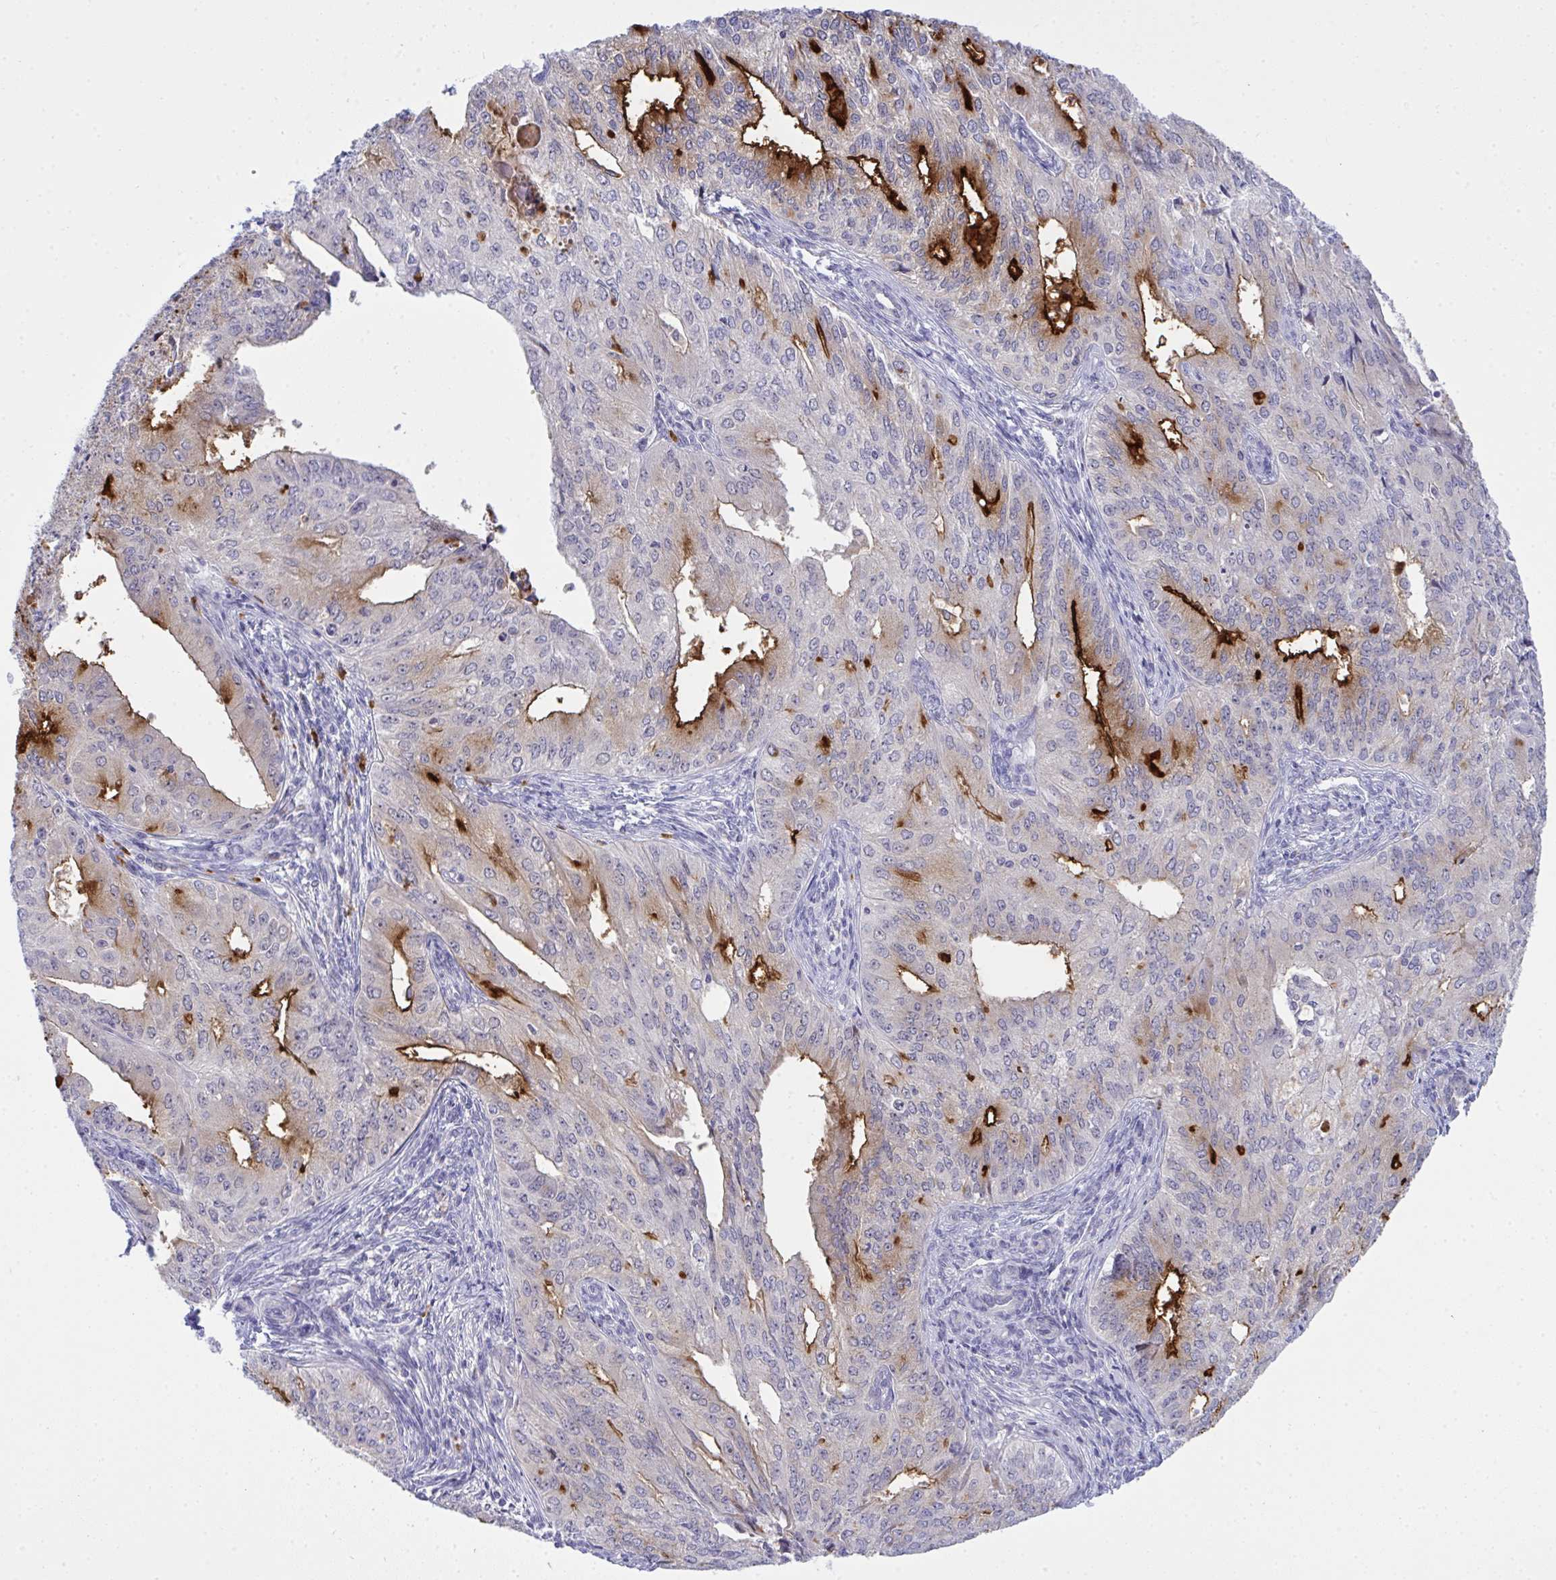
{"staining": {"intensity": "strong", "quantity": "<25%", "location": "cytoplasmic/membranous"}, "tissue": "endometrial cancer", "cell_type": "Tumor cells", "image_type": "cancer", "snomed": [{"axis": "morphology", "description": "Adenocarcinoma, NOS"}, {"axis": "topography", "description": "Endometrium"}], "caption": "Human endometrial cancer stained for a protein (brown) demonstrates strong cytoplasmic/membranous positive expression in about <25% of tumor cells.", "gene": "ZNF554", "patient": {"sex": "female", "age": 50}}